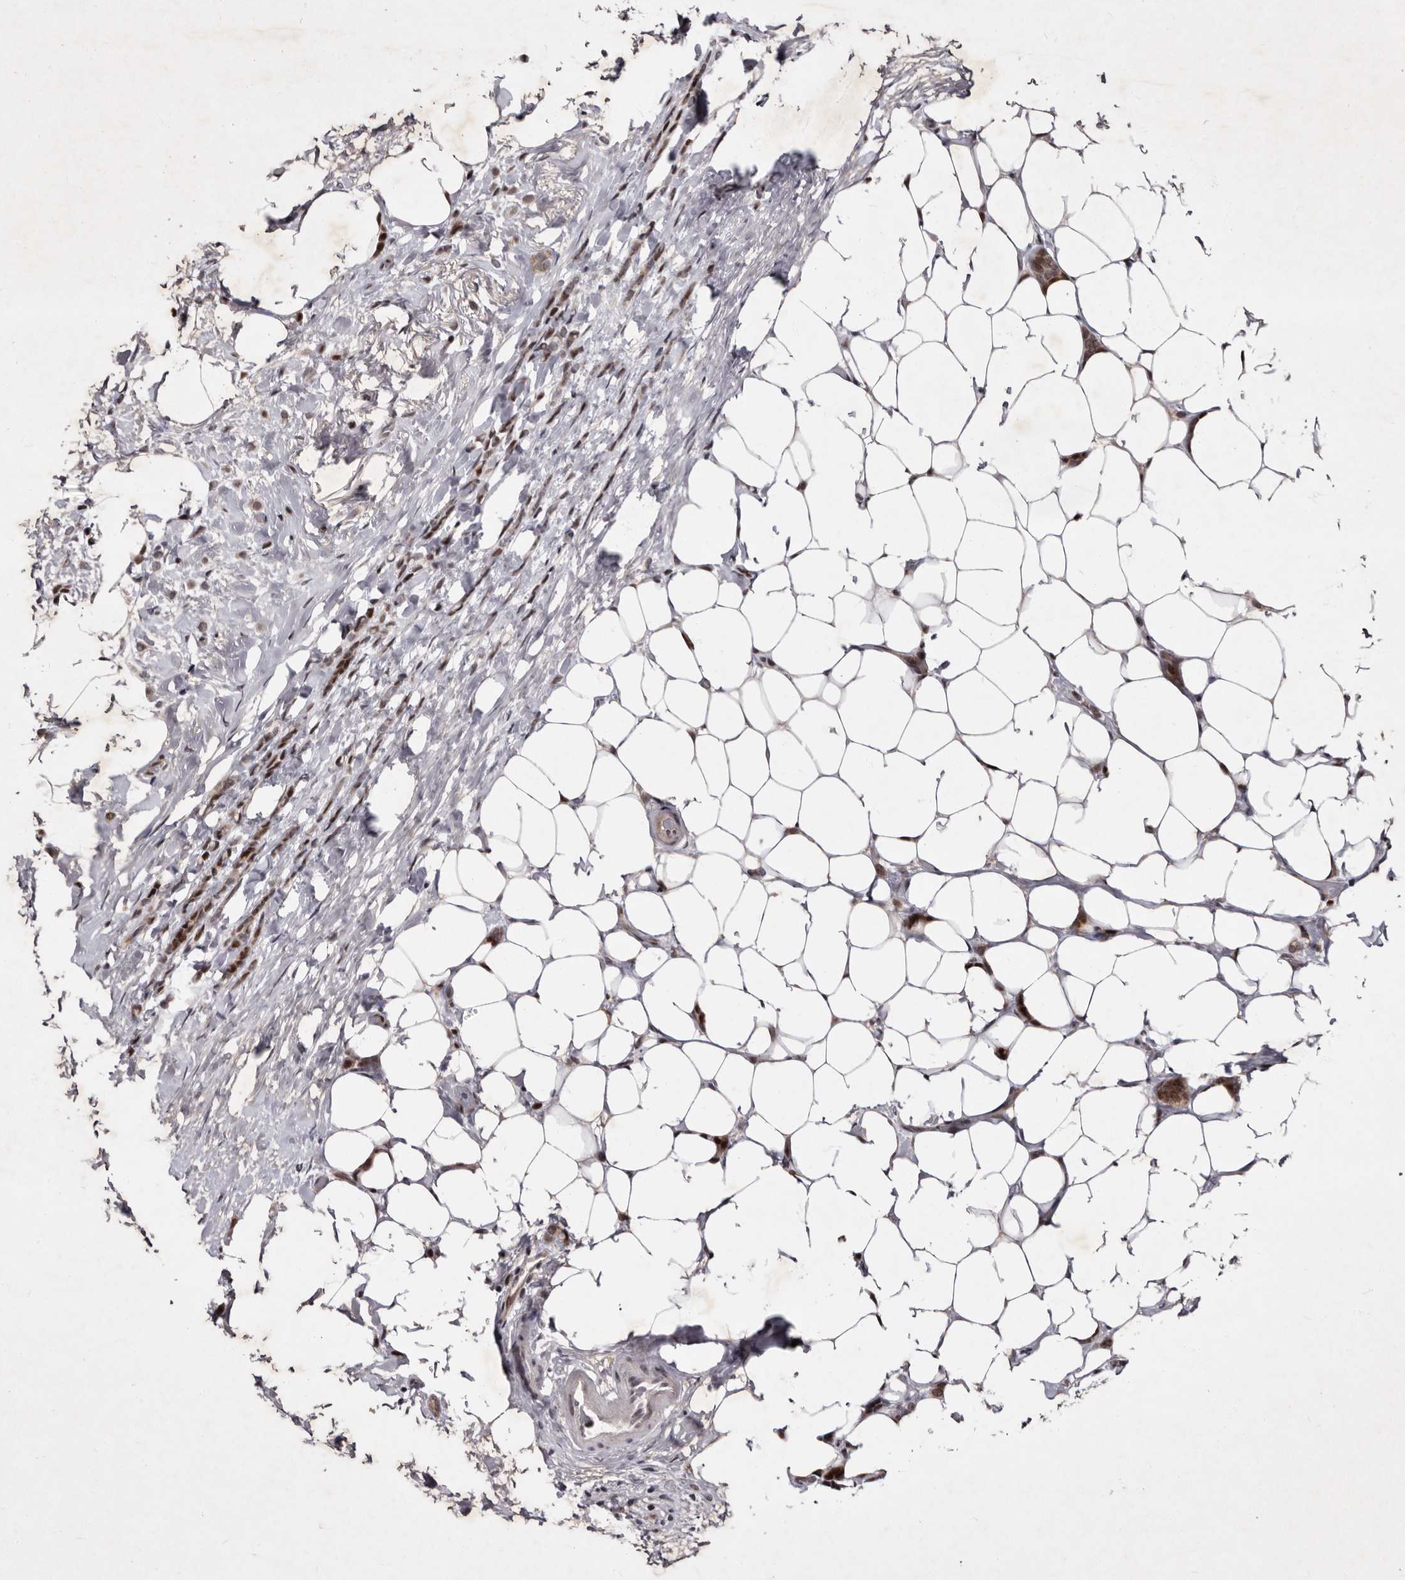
{"staining": {"intensity": "weak", "quantity": "25%-75%", "location": "cytoplasmic/membranous"}, "tissue": "breast cancer", "cell_type": "Tumor cells", "image_type": "cancer", "snomed": [{"axis": "morphology", "description": "Lobular carcinoma"}, {"axis": "topography", "description": "Breast"}], "caption": "About 25%-75% of tumor cells in human breast cancer (lobular carcinoma) reveal weak cytoplasmic/membranous protein expression as visualized by brown immunohistochemical staining.", "gene": "TNKS", "patient": {"sex": "female", "age": 50}}